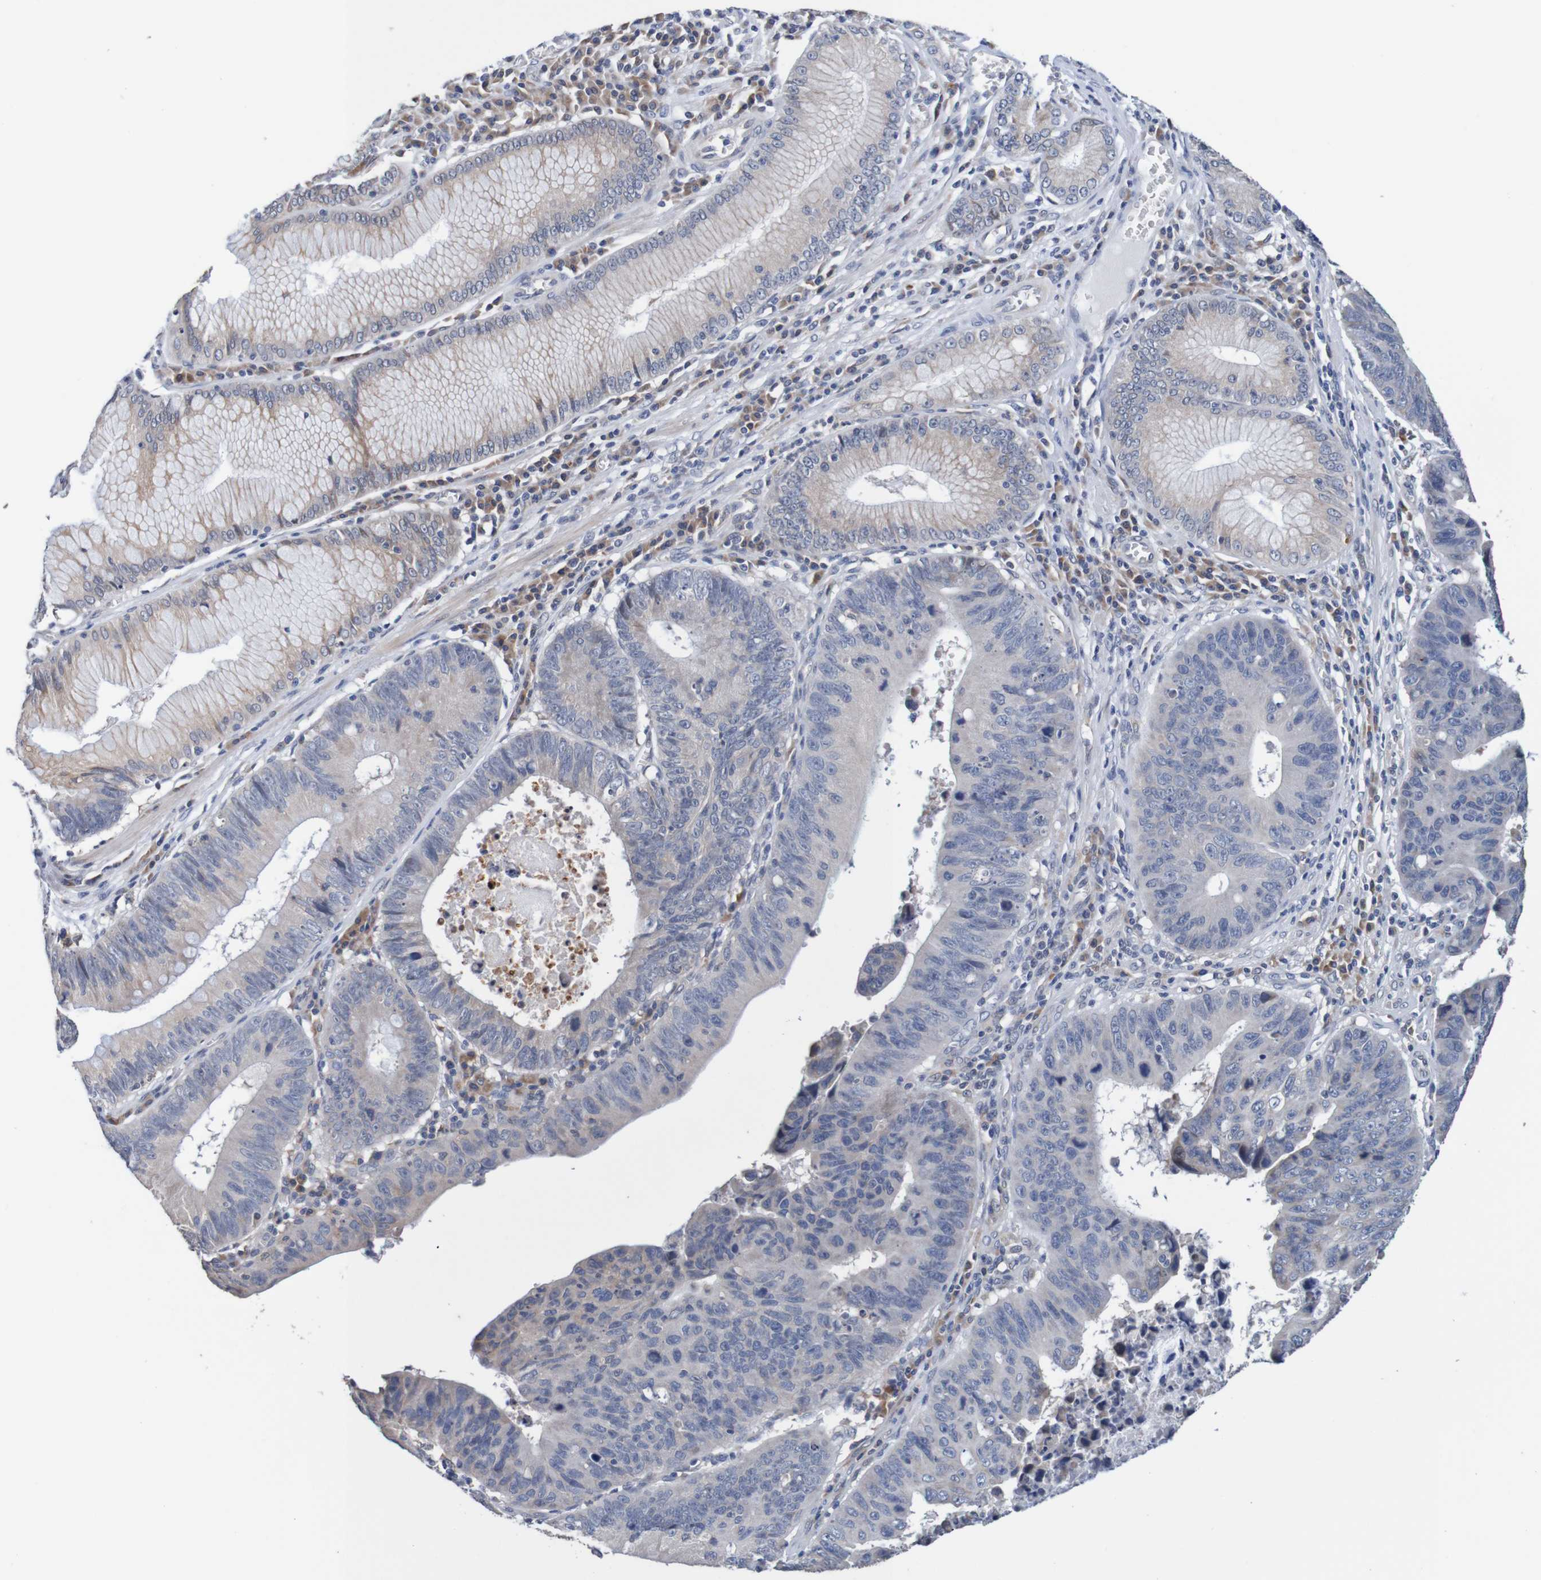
{"staining": {"intensity": "negative", "quantity": "none", "location": "none"}, "tissue": "stomach cancer", "cell_type": "Tumor cells", "image_type": "cancer", "snomed": [{"axis": "morphology", "description": "Adenocarcinoma, NOS"}, {"axis": "topography", "description": "Stomach"}], "caption": "Photomicrograph shows no significant protein expression in tumor cells of stomach cancer (adenocarcinoma). The staining is performed using DAB (3,3'-diaminobenzidine) brown chromogen with nuclei counter-stained in using hematoxylin.", "gene": "FIBP", "patient": {"sex": "male", "age": 59}}